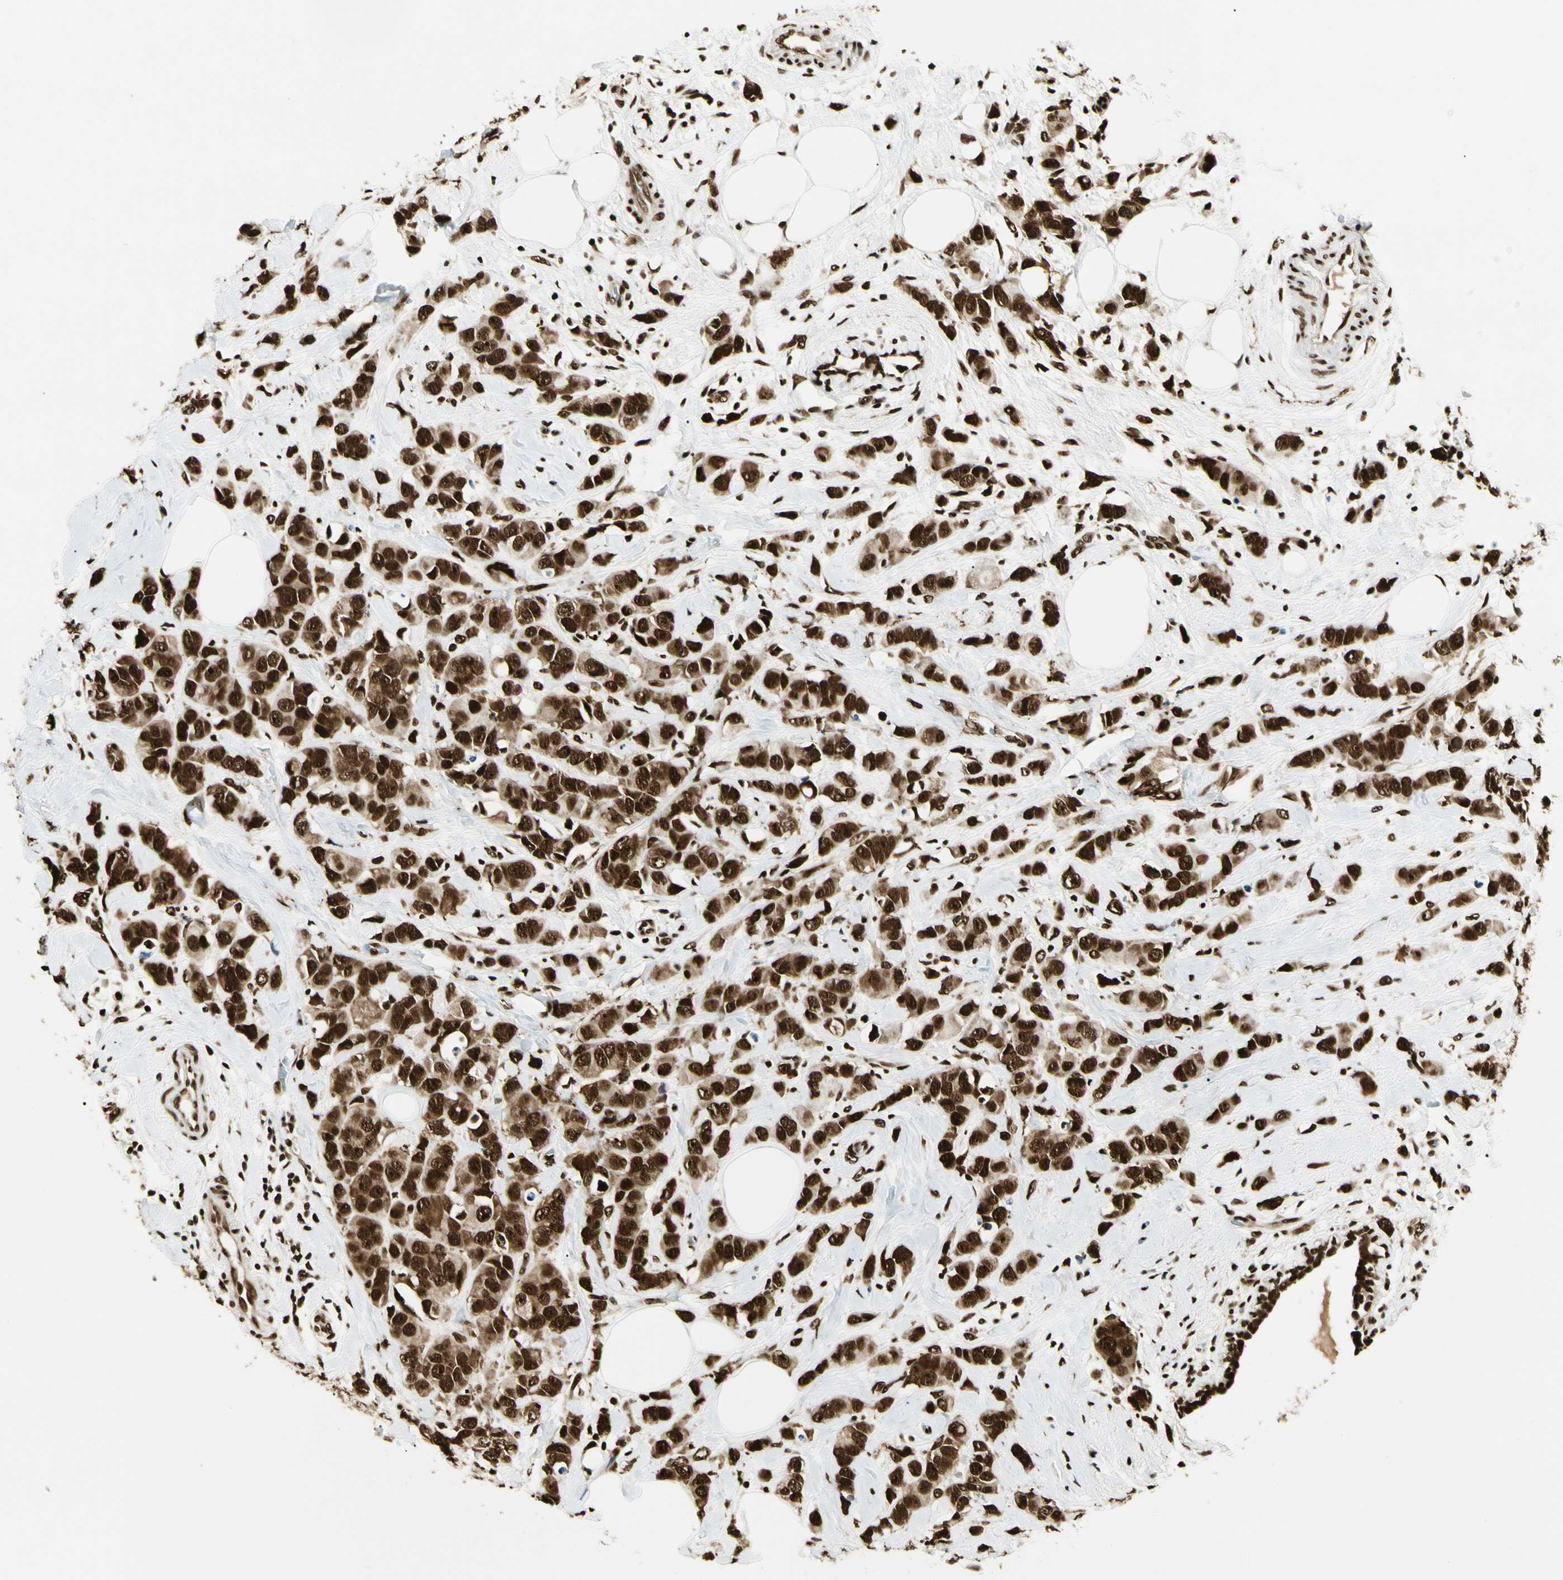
{"staining": {"intensity": "strong", "quantity": ">75%", "location": "cytoplasmic/membranous,nuclear"}, "tissue": "breast cancer", "cell_type": "Tumor cells", "image_type": "cancer", "snomed": [{"axis": "morphology", "description": "Normal tissue, NOS"}, {"axis": "morphology", "description": "Duct carcinoma"}, {"axis": "topography", "description": "Breast"}], "caption": "A brown stain labels strong cytoplasmic/membranous and nuclear expression of a protein in breast cancer tumor cells.", "gene": "FUS", "patient": {"sex": "female", "age": 50}}